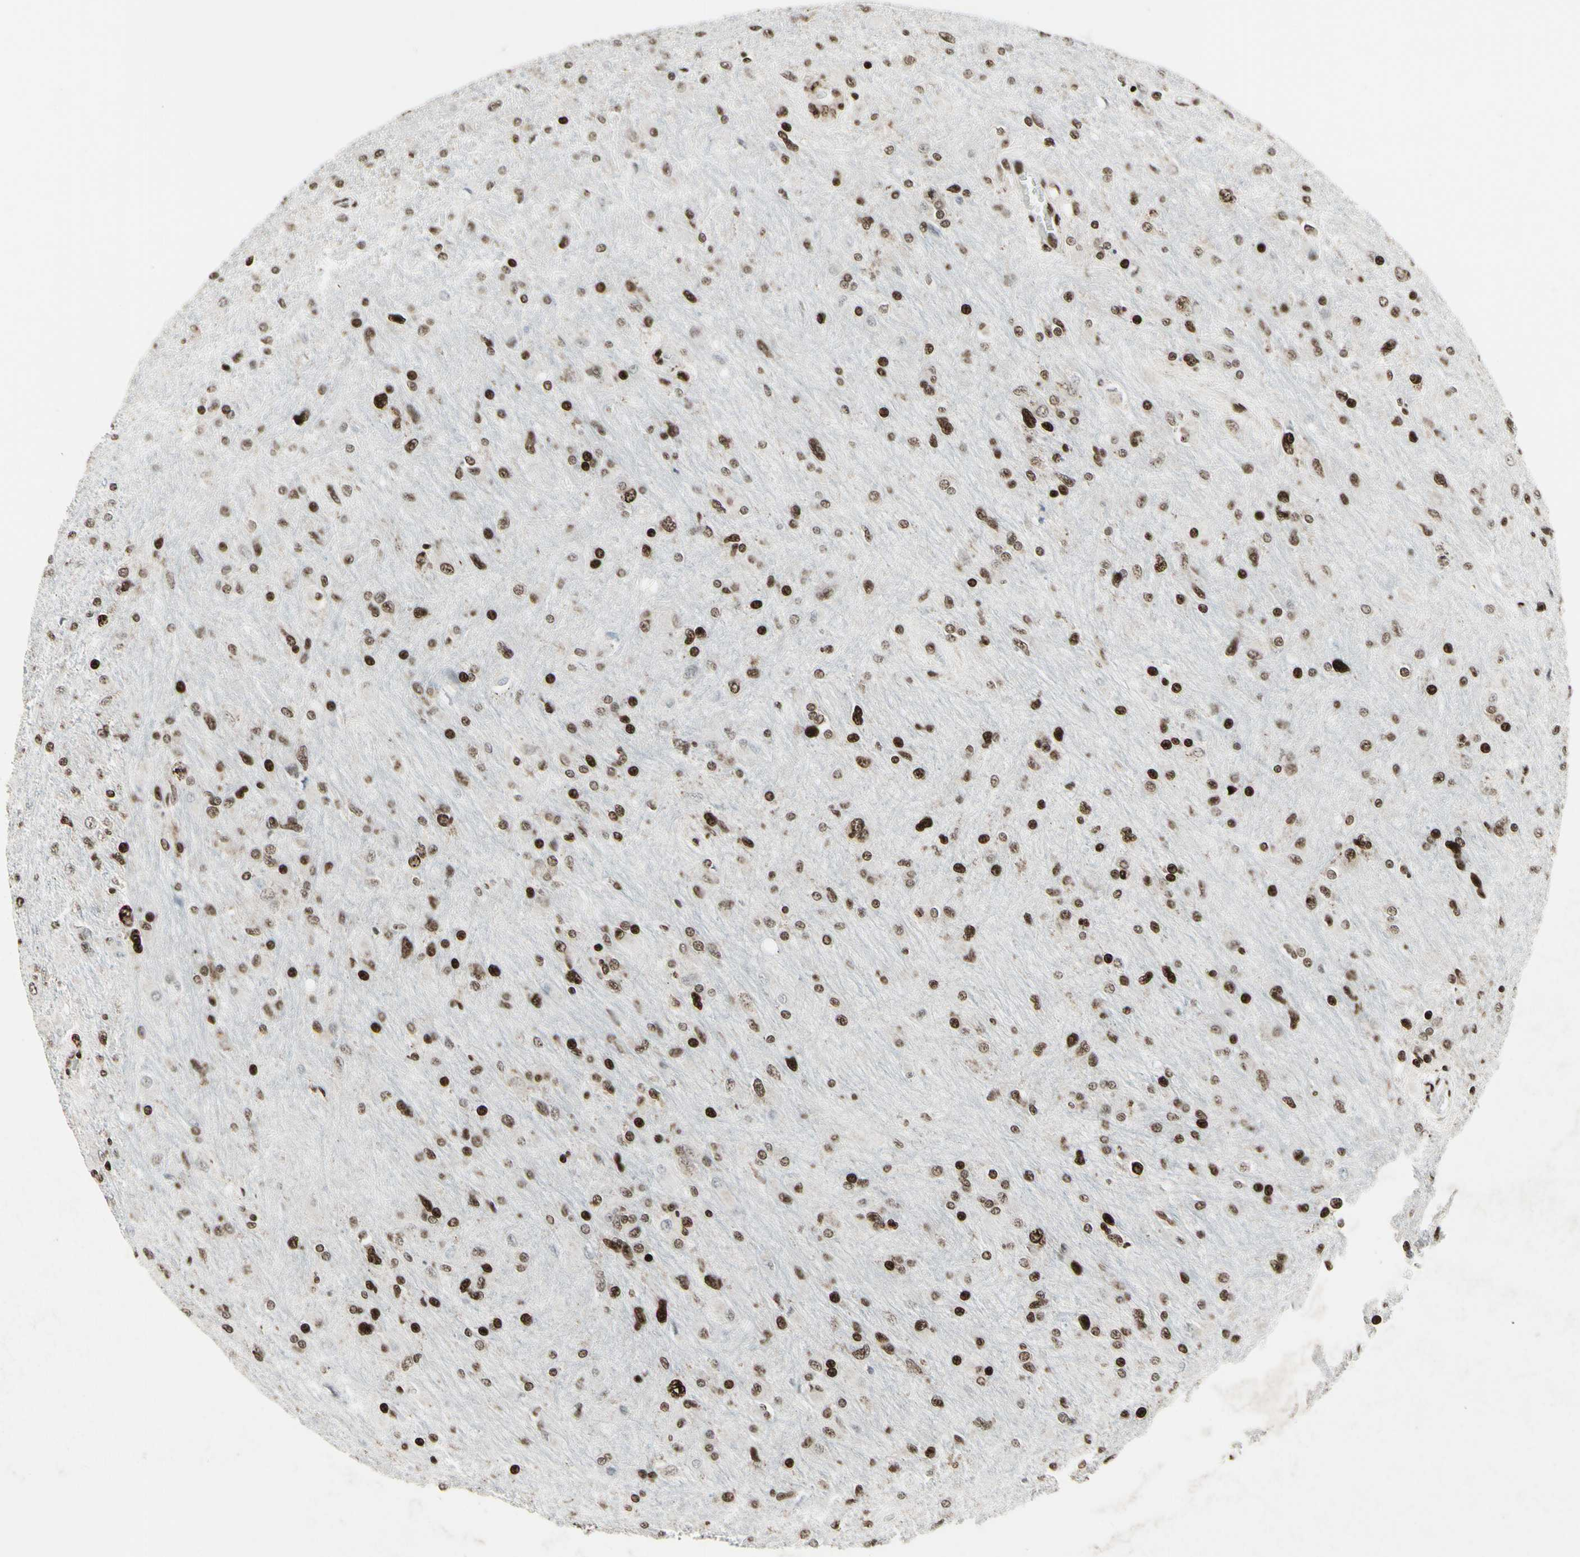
{"staining": {"intensity": "strong", "quantity": ">75%", "location": "nuclear"}, "tissue": "glioma", "cell_type": "Tumor cells", "image_type": "cancer", "snomed": [{"axis": "morphology", "description": "Glioma, malignant, High grade"}, {"axis": "topography", "description": "Cerebral cortex"}], "caption": "Glioma stained for a protein (brown) demonstrates strong nuclear positive expression in about >75% of tumor cells.", "gene": "U2AF2", "patient": {"sex": "female", "age": 36}}